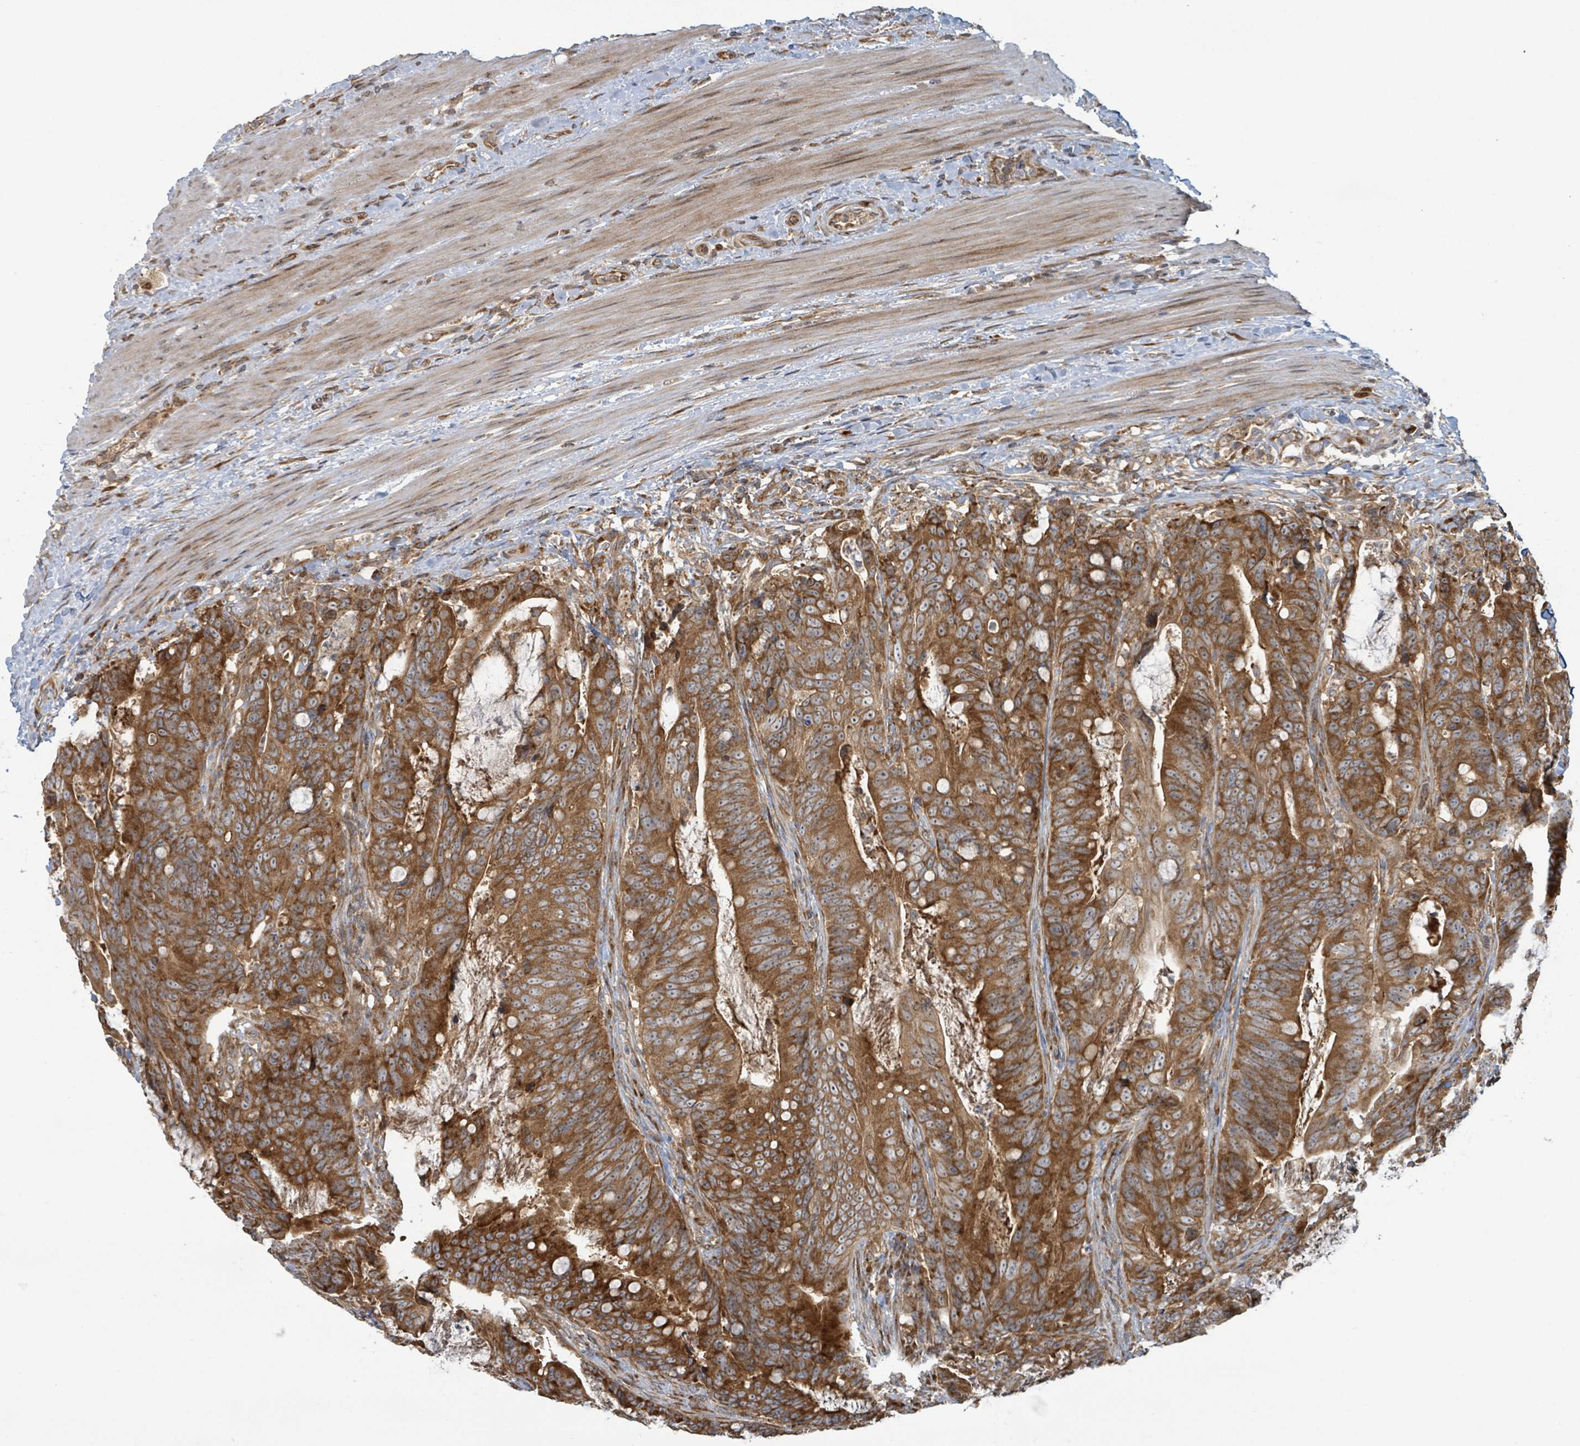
{"staining": {"intensity": "strong", "quantity": ">75%", "location": "cytoplasmic/membranous"}, "tissue": "colorectal cancer", "cell_type": "Tumor cells", "image_type": "cancer", "snomed": [{"axis": "morphology", "description": "Adenocarcinoma, NOS"}, {"axis": "topography", "description": "Colon"}], "caption": "DAB (3,3'-diaminobenzidine) immunohistochemical staining of colorectal cancer (adenocarcinoma) displays strong cytoplasmic/membranous protein expression in about >75% of tumor cells.", "gene": "OR51E1", "patient": {"sex": "female", "age": 82}}